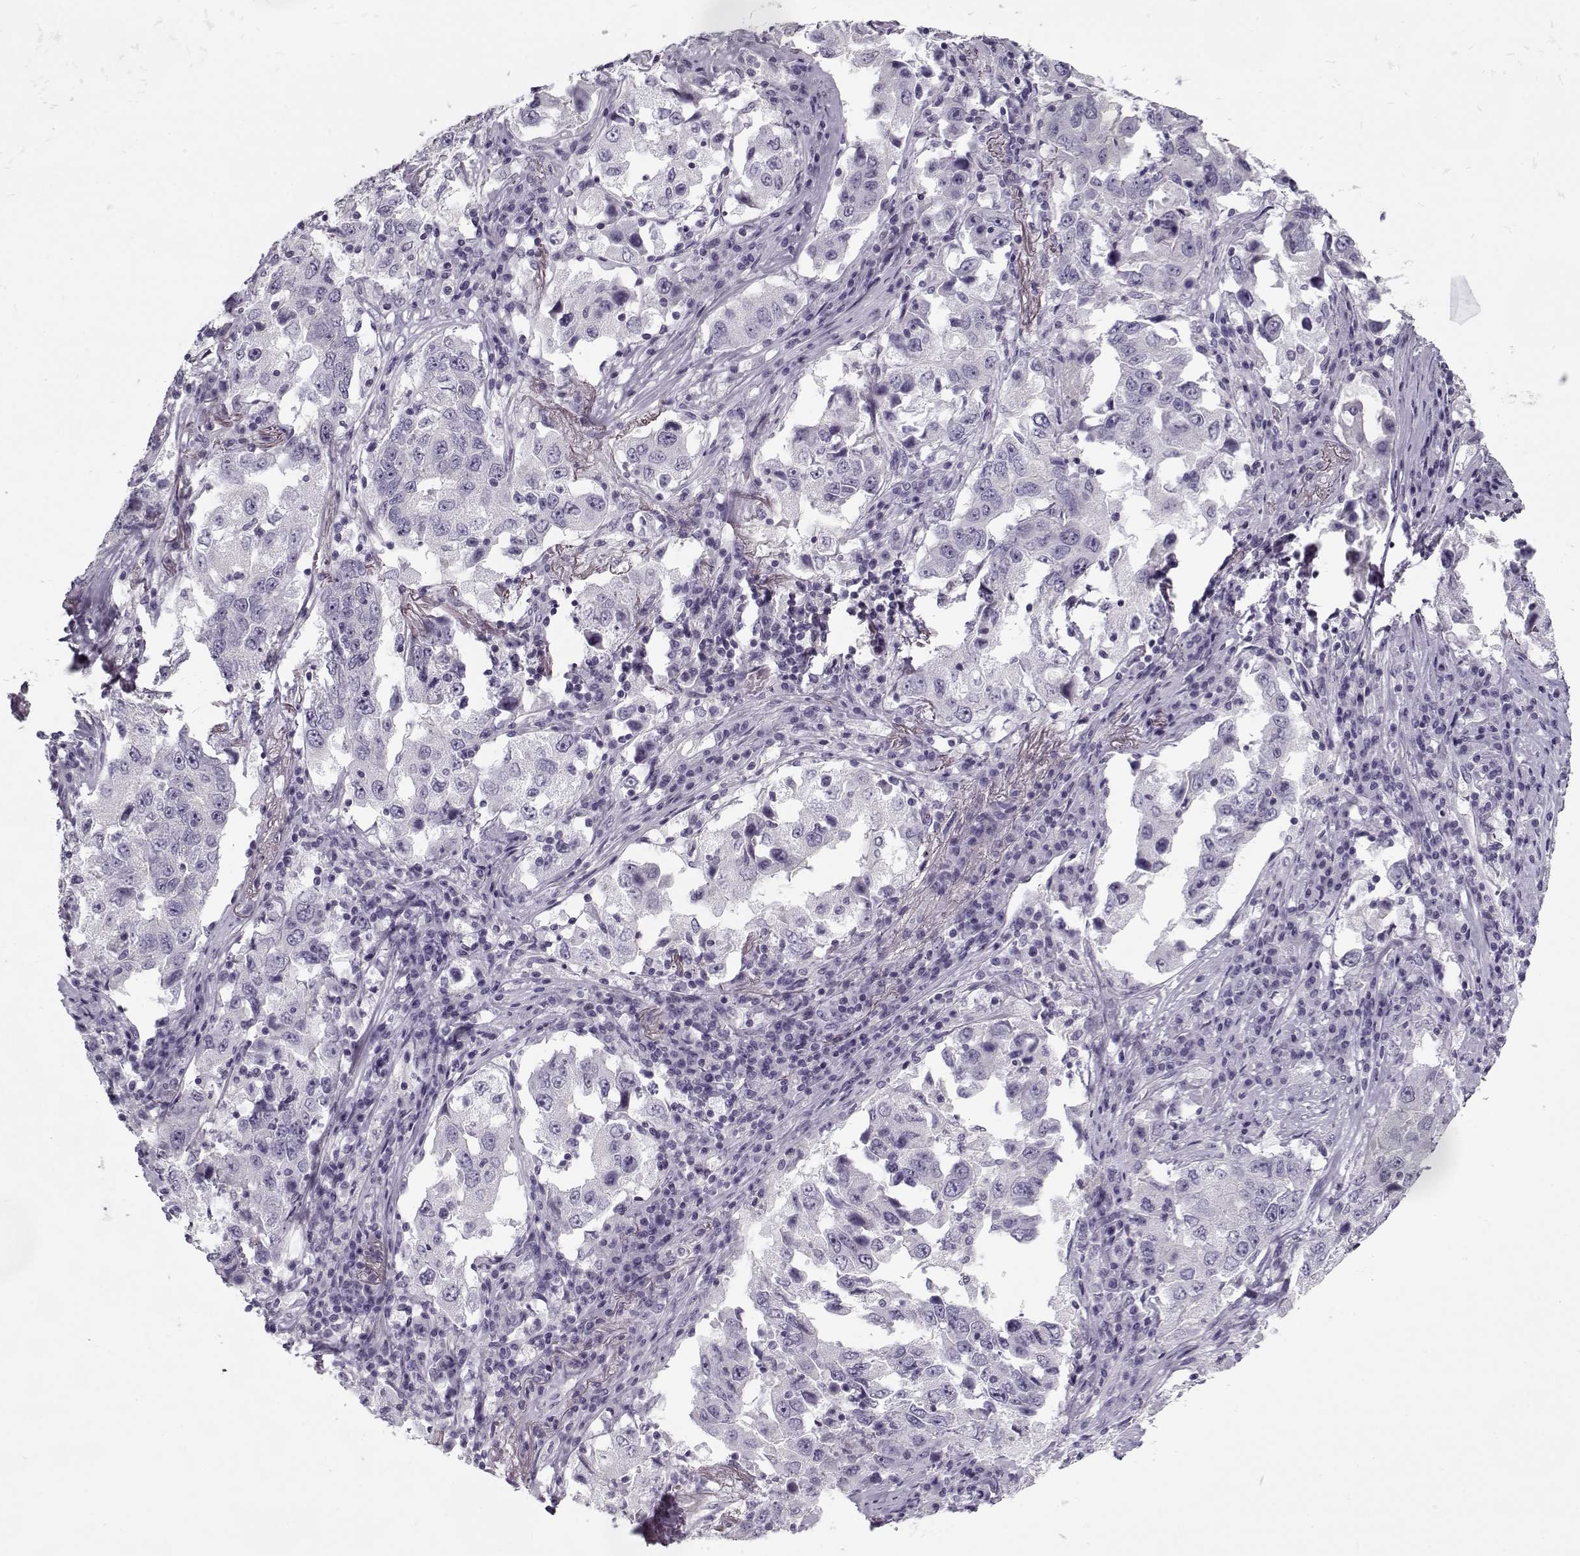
{"staining": {"intensity": "negative", "quantity": "none", "location": "none"}, "tissue": "lung cancer", "cell_type": "Tumor cells", "image_type": "cancer", "snomed": [{"axis": "morphology", "description": "Adenocarcinoma, NOS"}, {"axis": "topography", "description": "Lung"}], "caption": "Micrograph shows no protein expression in tumor cells of lung cancer (adenocarcinoma) tissue.", "gene": "CCDC136", "patient": {"sex": "male", "age": 73}}